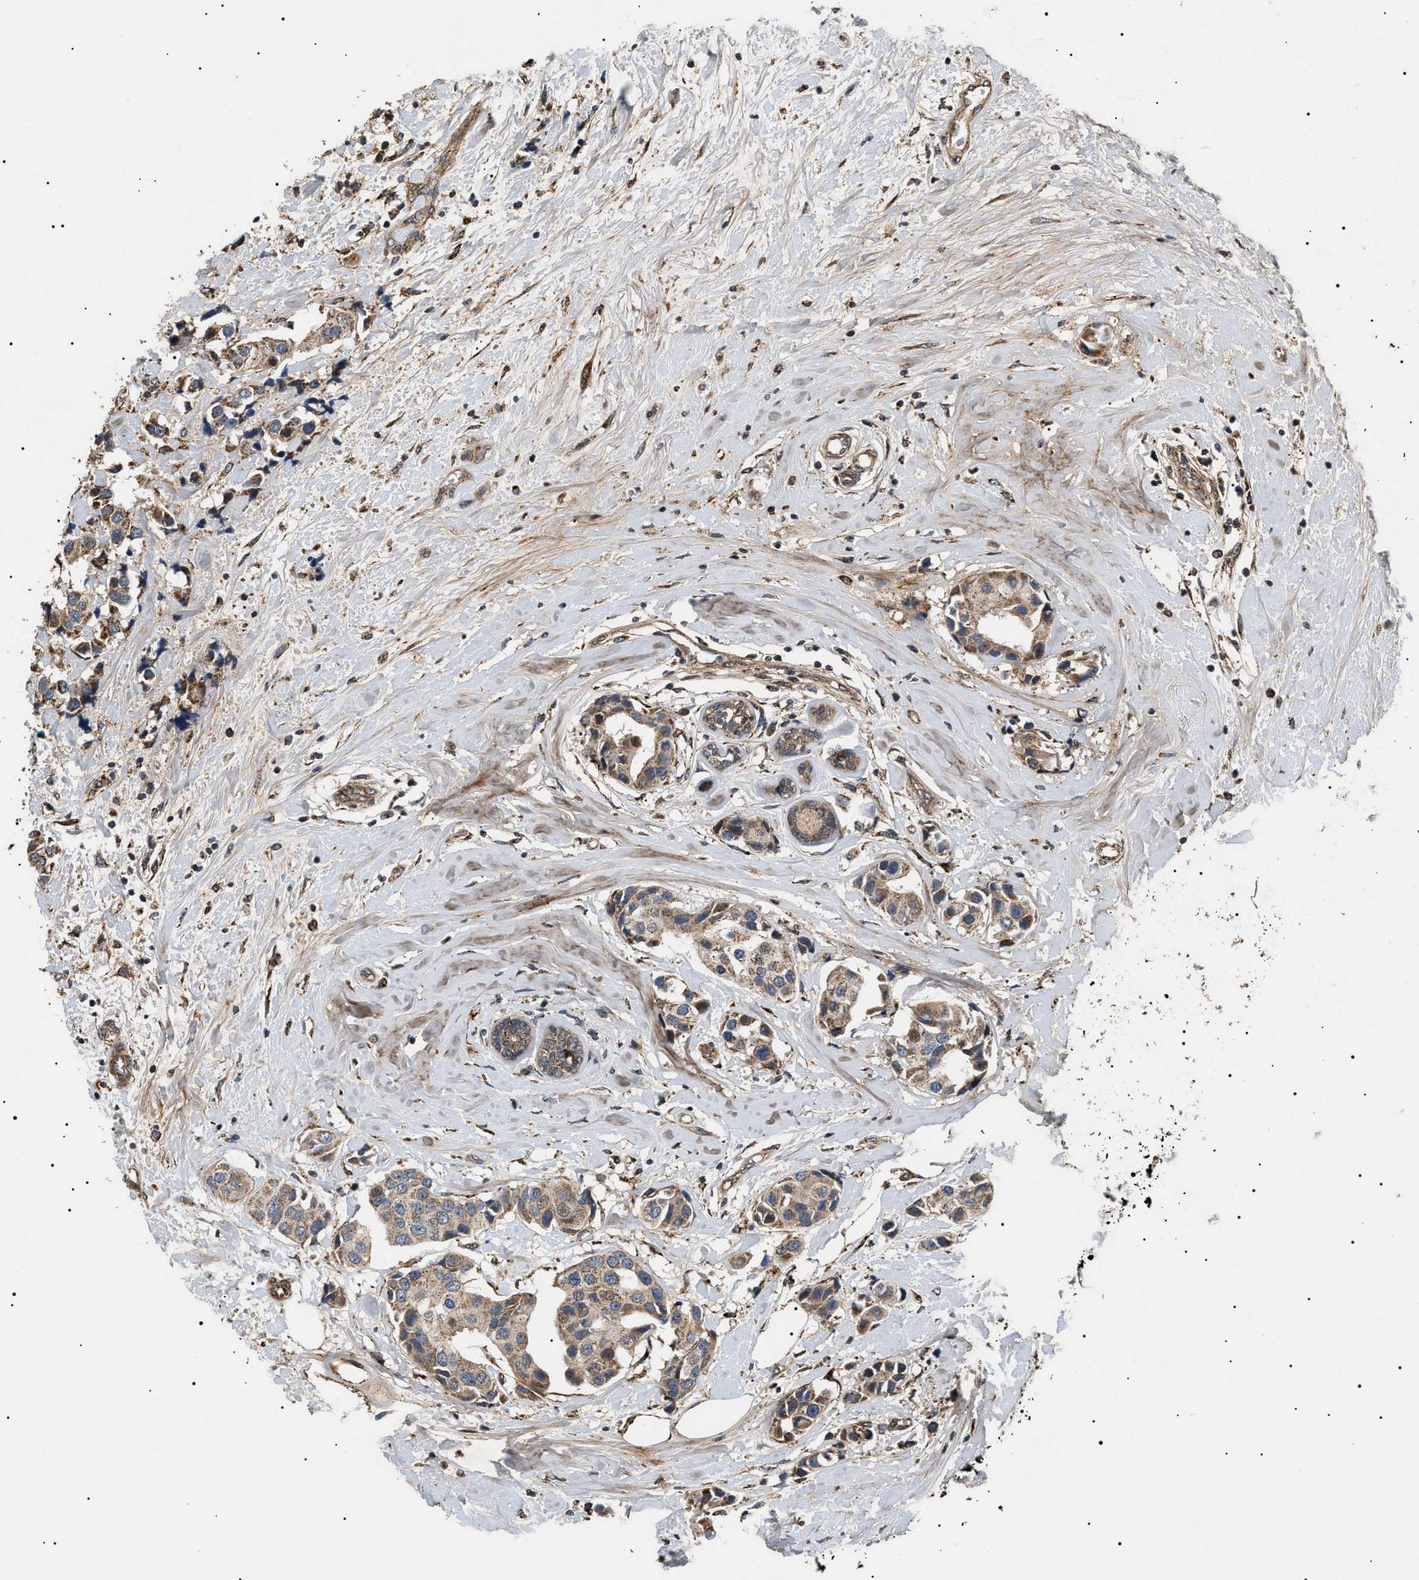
{"staining": {"intensity": "moderate", "quantity": ">75%", "location": "cytoplasmic/membranous"}, "tissue": "breast cancer", "cell_type": "Tumor cells", "image_type": "cancer", "snomed": [{"axis": "morphology", "description": "Normal tissue, NOS"}, {"axis": "morphology", "description": "Duct carcinoma"}, {"axis": "topography", "description": "Breast"}], "caption": "Breast intraductal carcinoma stained with a brown dye shows moderate cytoplasmic/membranous positive staining in about >75% of tumor cells.", "gene": "ZBTB26", "patient": {"sex": "female", "age": 39}}